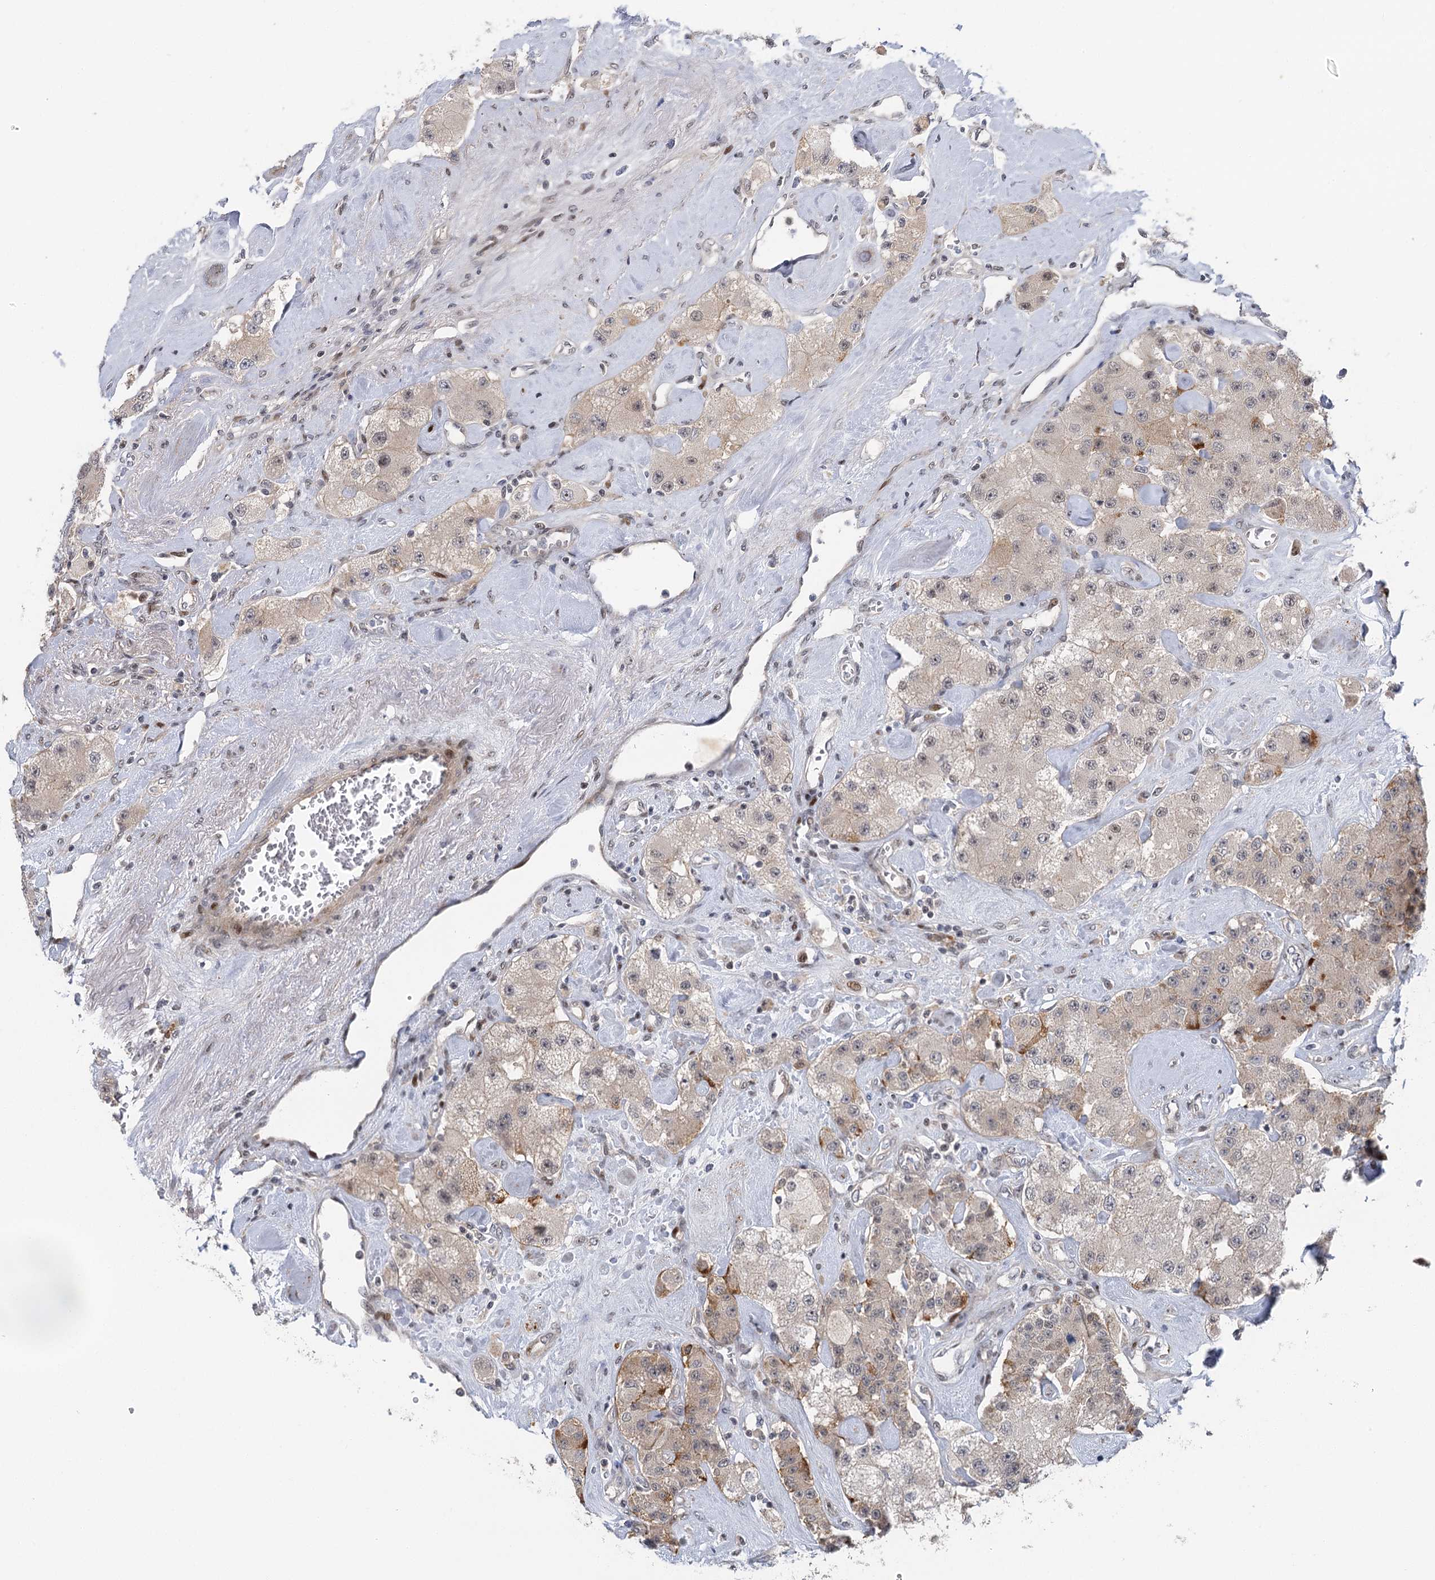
{"staining": {"intensity": "weak", "quantity": "<25%", "location": "cytoplasmic/membranous"}, "tissue": "carcinoid", "cell_type": "Tumor cells", "image_type": "cancer", "snomed": [{"axis": "morphology", "description": "Carcinoid, malignant, NOS"}, {"axis": "topography", "description": "Pancreas"}], "caption": "There is no significant positivity in tumor cells of malignant carcinoid.", "gene": "IL11RA", "patient": {"sex": "male", "age": 41}}